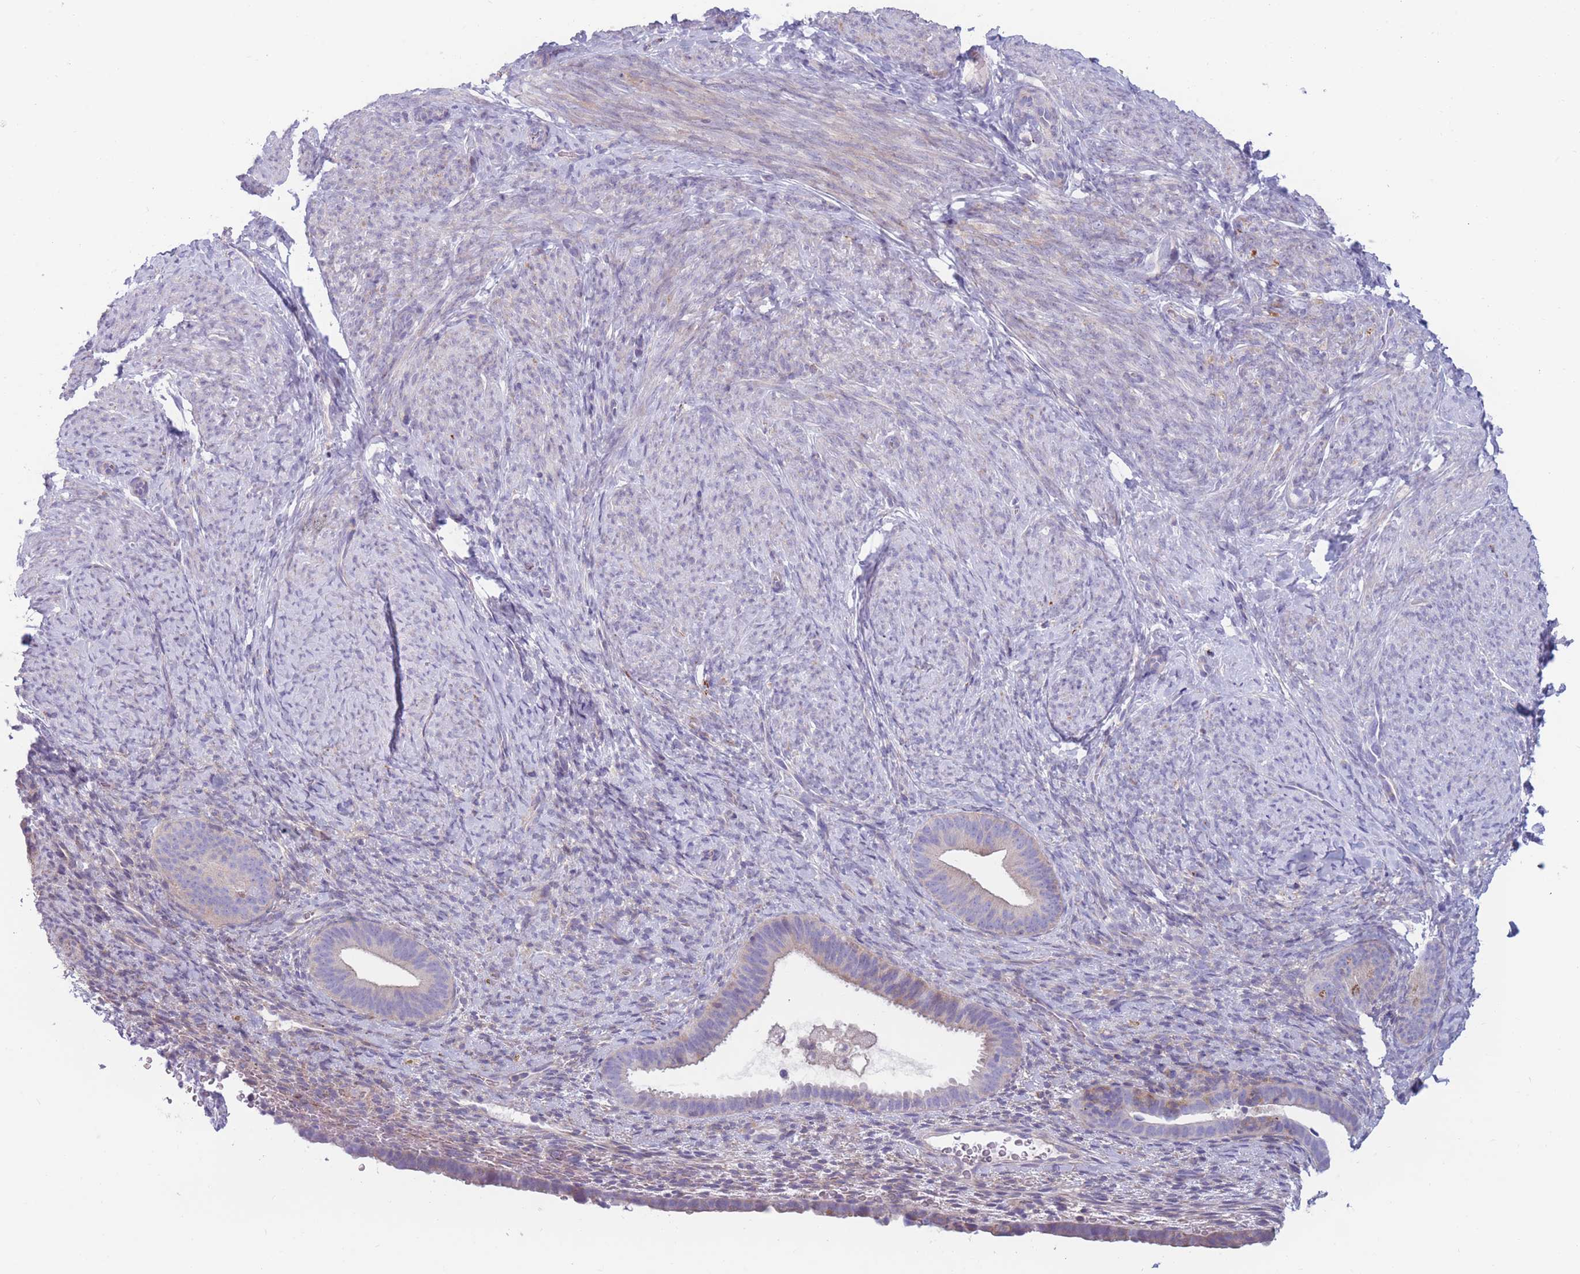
{"staining": {"intensity": "negative", "quantity": "none", "location": "none"}, "tissue": "endometrium", "cell_type": "Cells in endometrial stroma", "image_type": "normal", "snomed": [{"axis": "morphology", "description": "Normal tissue, NOS"}, {"axis": "topography", "description": "Endometrium"}], "caption": "This is a image of immunohistochemistry (IHC) staining of benign endometrium, which shows no expression in cells in endometrial stroma. The staining is performed using DAB (3,3'-diaminobenzidine) brown chromogen with nuclei counter-stained in using hematoxylin.", "gene": "PDE4A", "patient": {"sex": "female", "age": 65}}